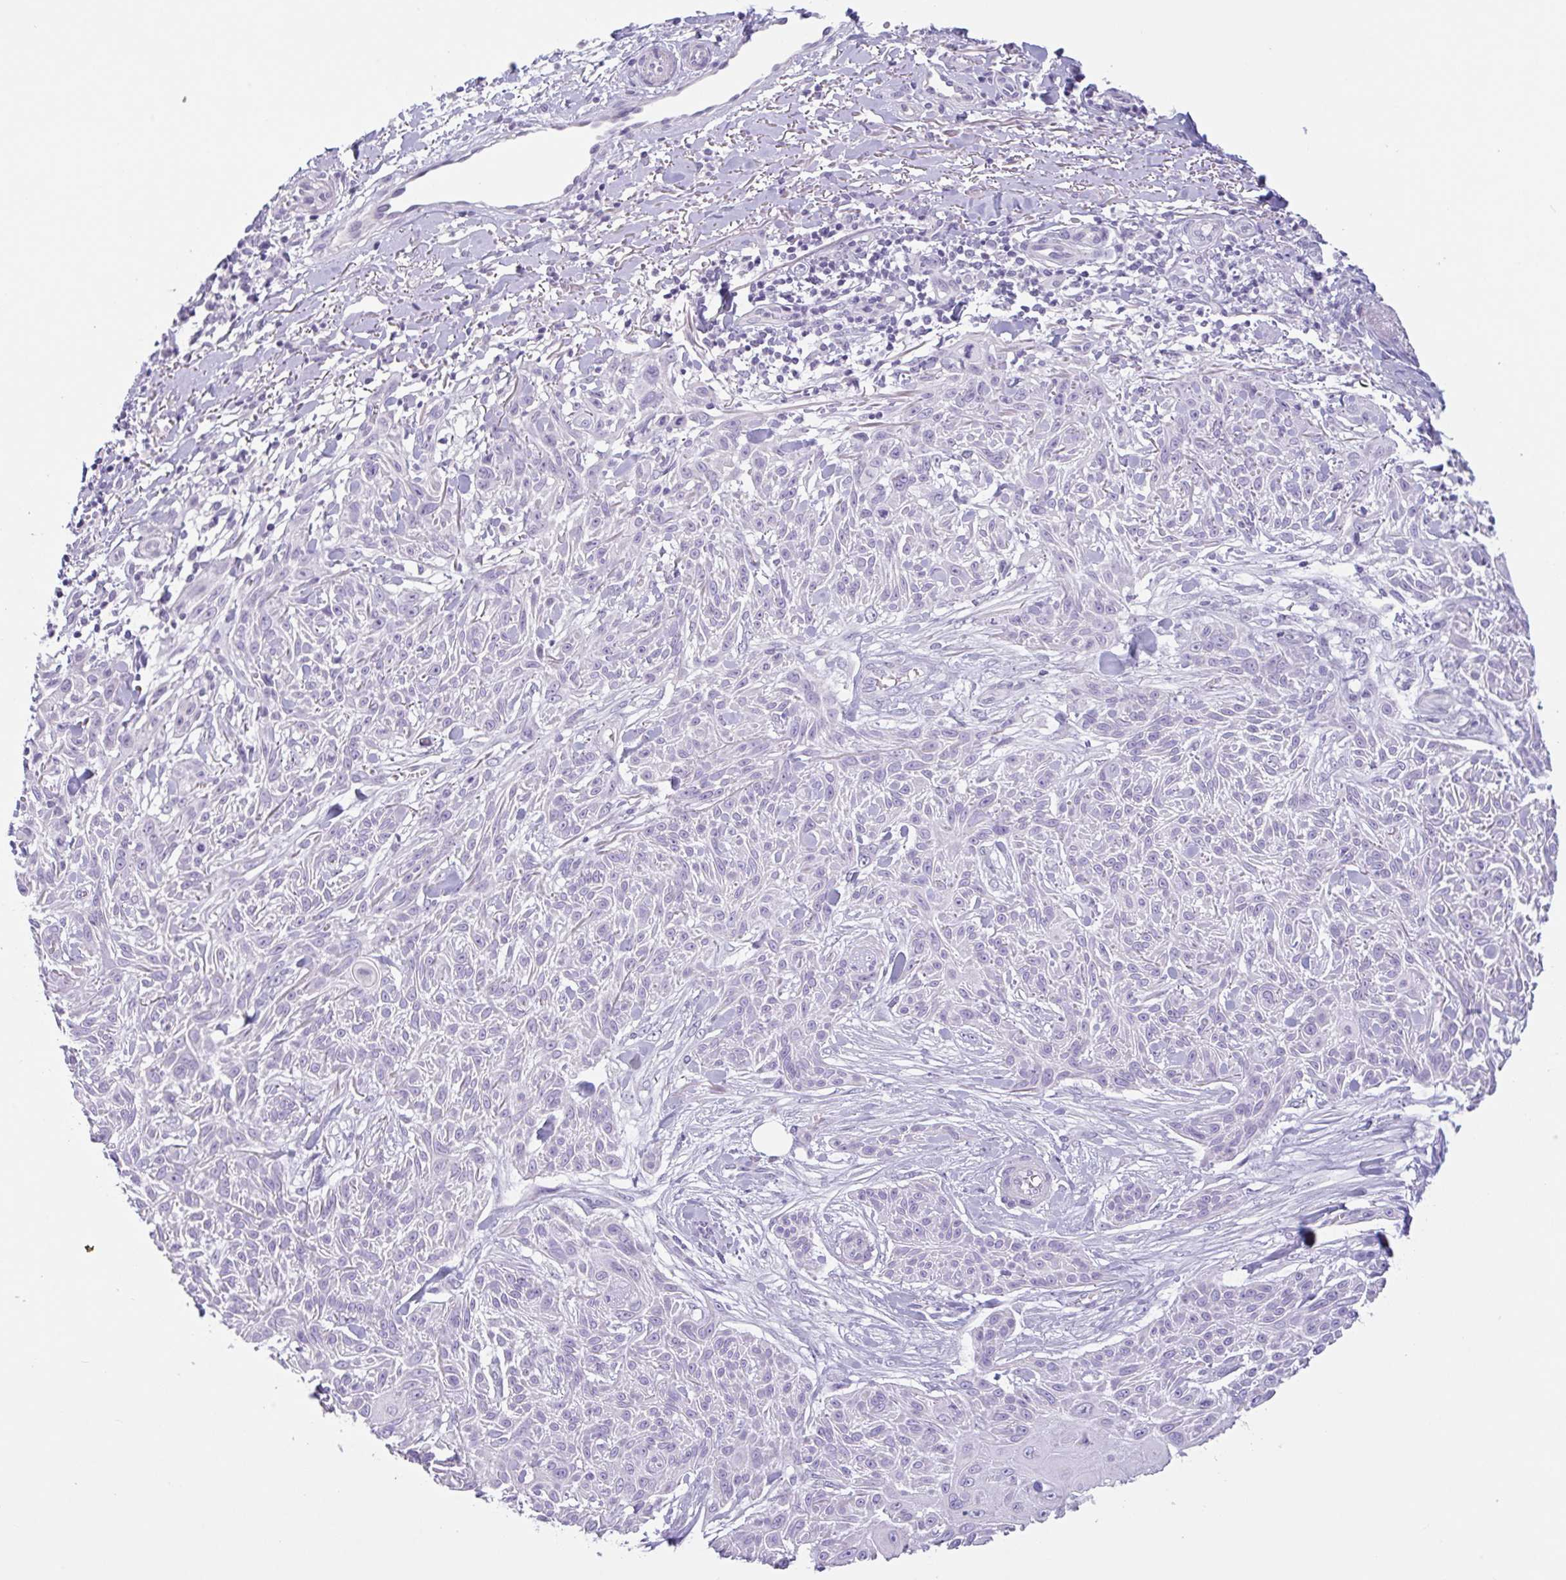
{"staining": {"intensity": "negative", "quantity": "none", "location": "none"}, "tissue": "skin cancer", "cell_type": "Tumor cells", "image_type": "cancer", "snomed": [{"axis": "morphology", "description": "Squamous cell carcinoma, NOS"}, {"axis": "topography", "description": "Skin"}], "caption": "DAB (3,3'-diaminobenzidine) immunohistochemical staining of human squamous cell carcinoma (skin) shows no significant staining in tumor cells.", "gene": "CTSE", "patient": {"sex": "male", "age": 86}}